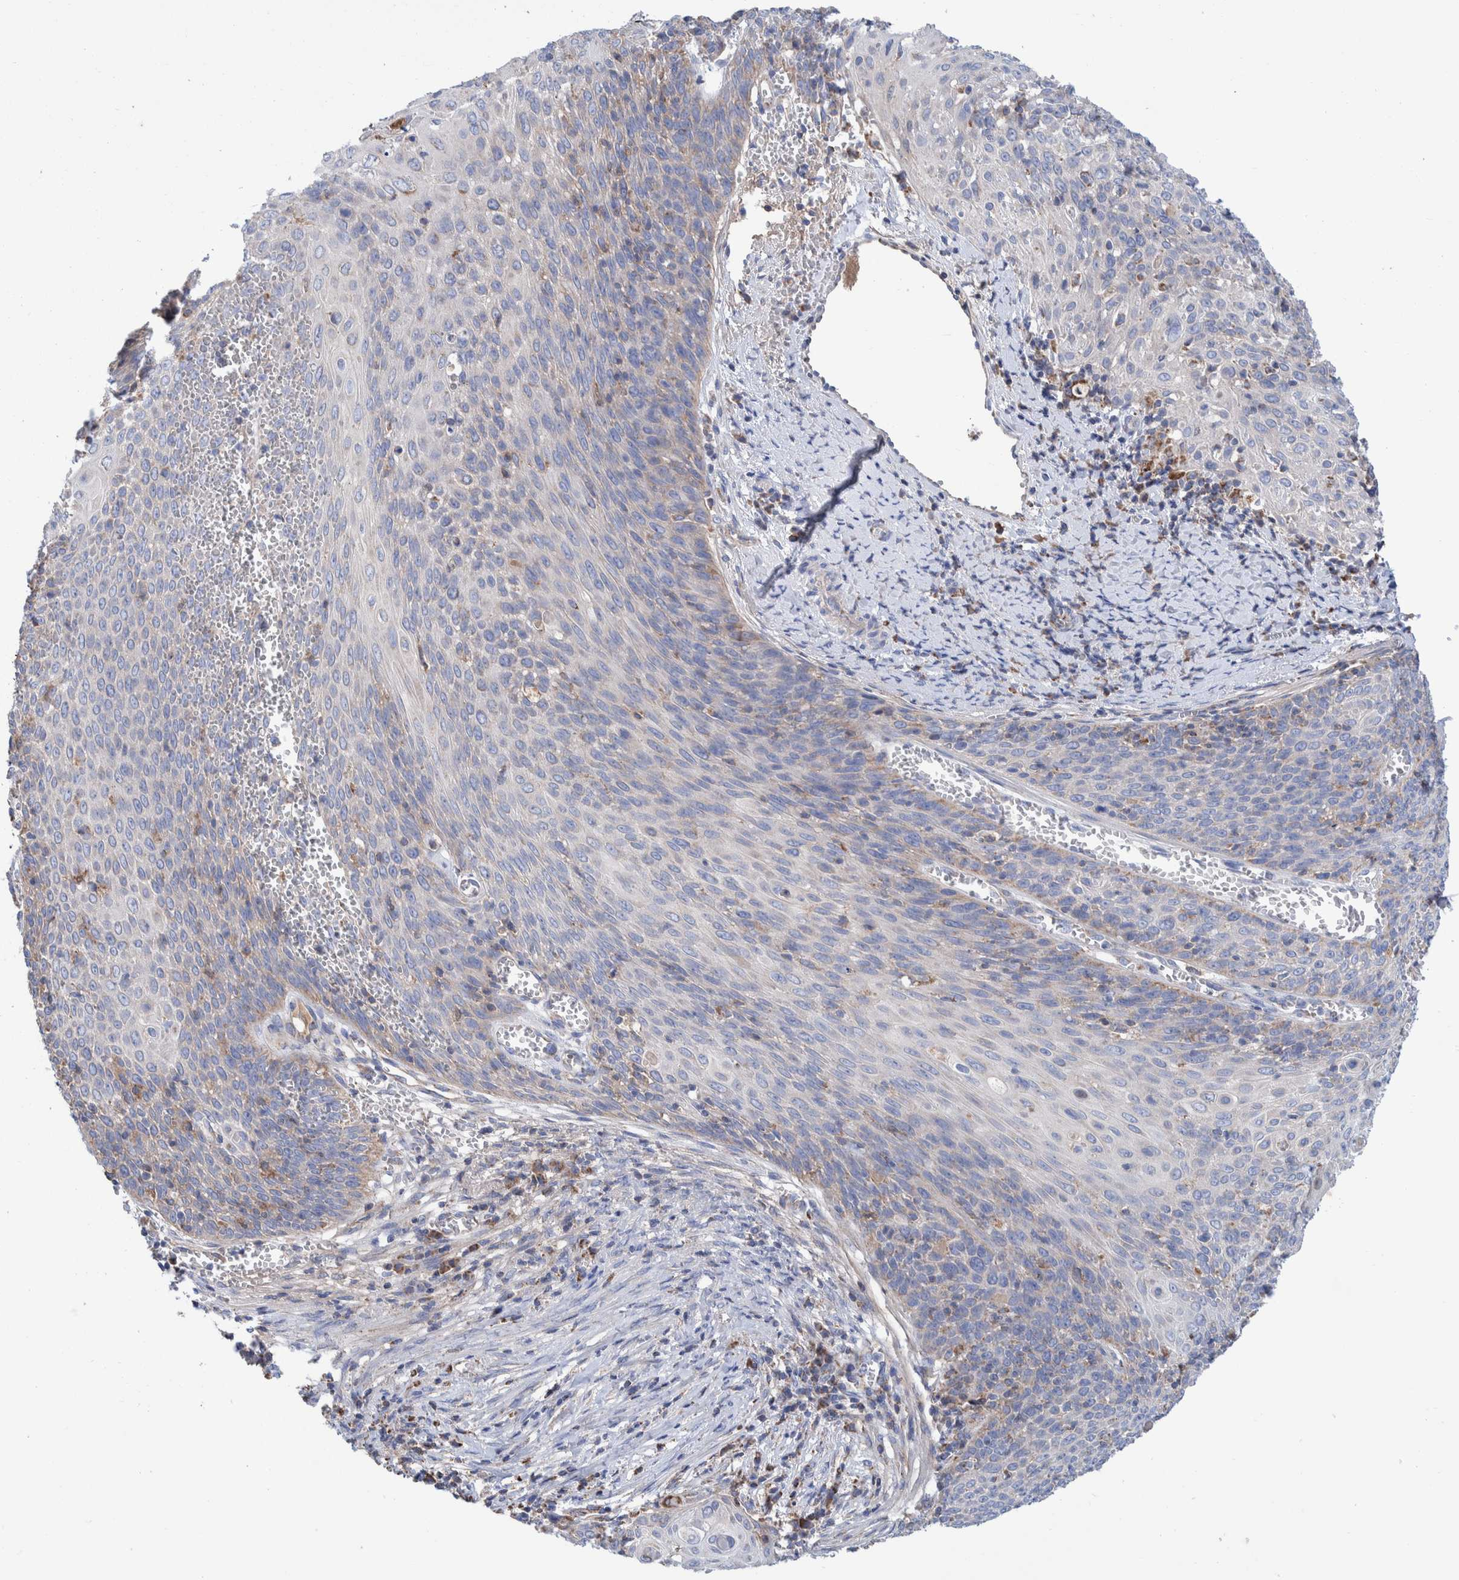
{"staining": {"intensity": "negative", "quantity": "none", "location": "none"}, "tissue": "cervical cancer", "cell_type": "Tumor cells", "image_type": "cancer", "snomed": [{"axis": "morphology", "description": "Squamous cell carcinoma, NOS"}, {"axis": "topography", "description": "Cervix"}], "caption": "There is no significant positivity in tumor cells of cervical cancer (squamous cell carcinoma).", "gene": "DECR1", "patient": {"sex": "female", "age": 39}}